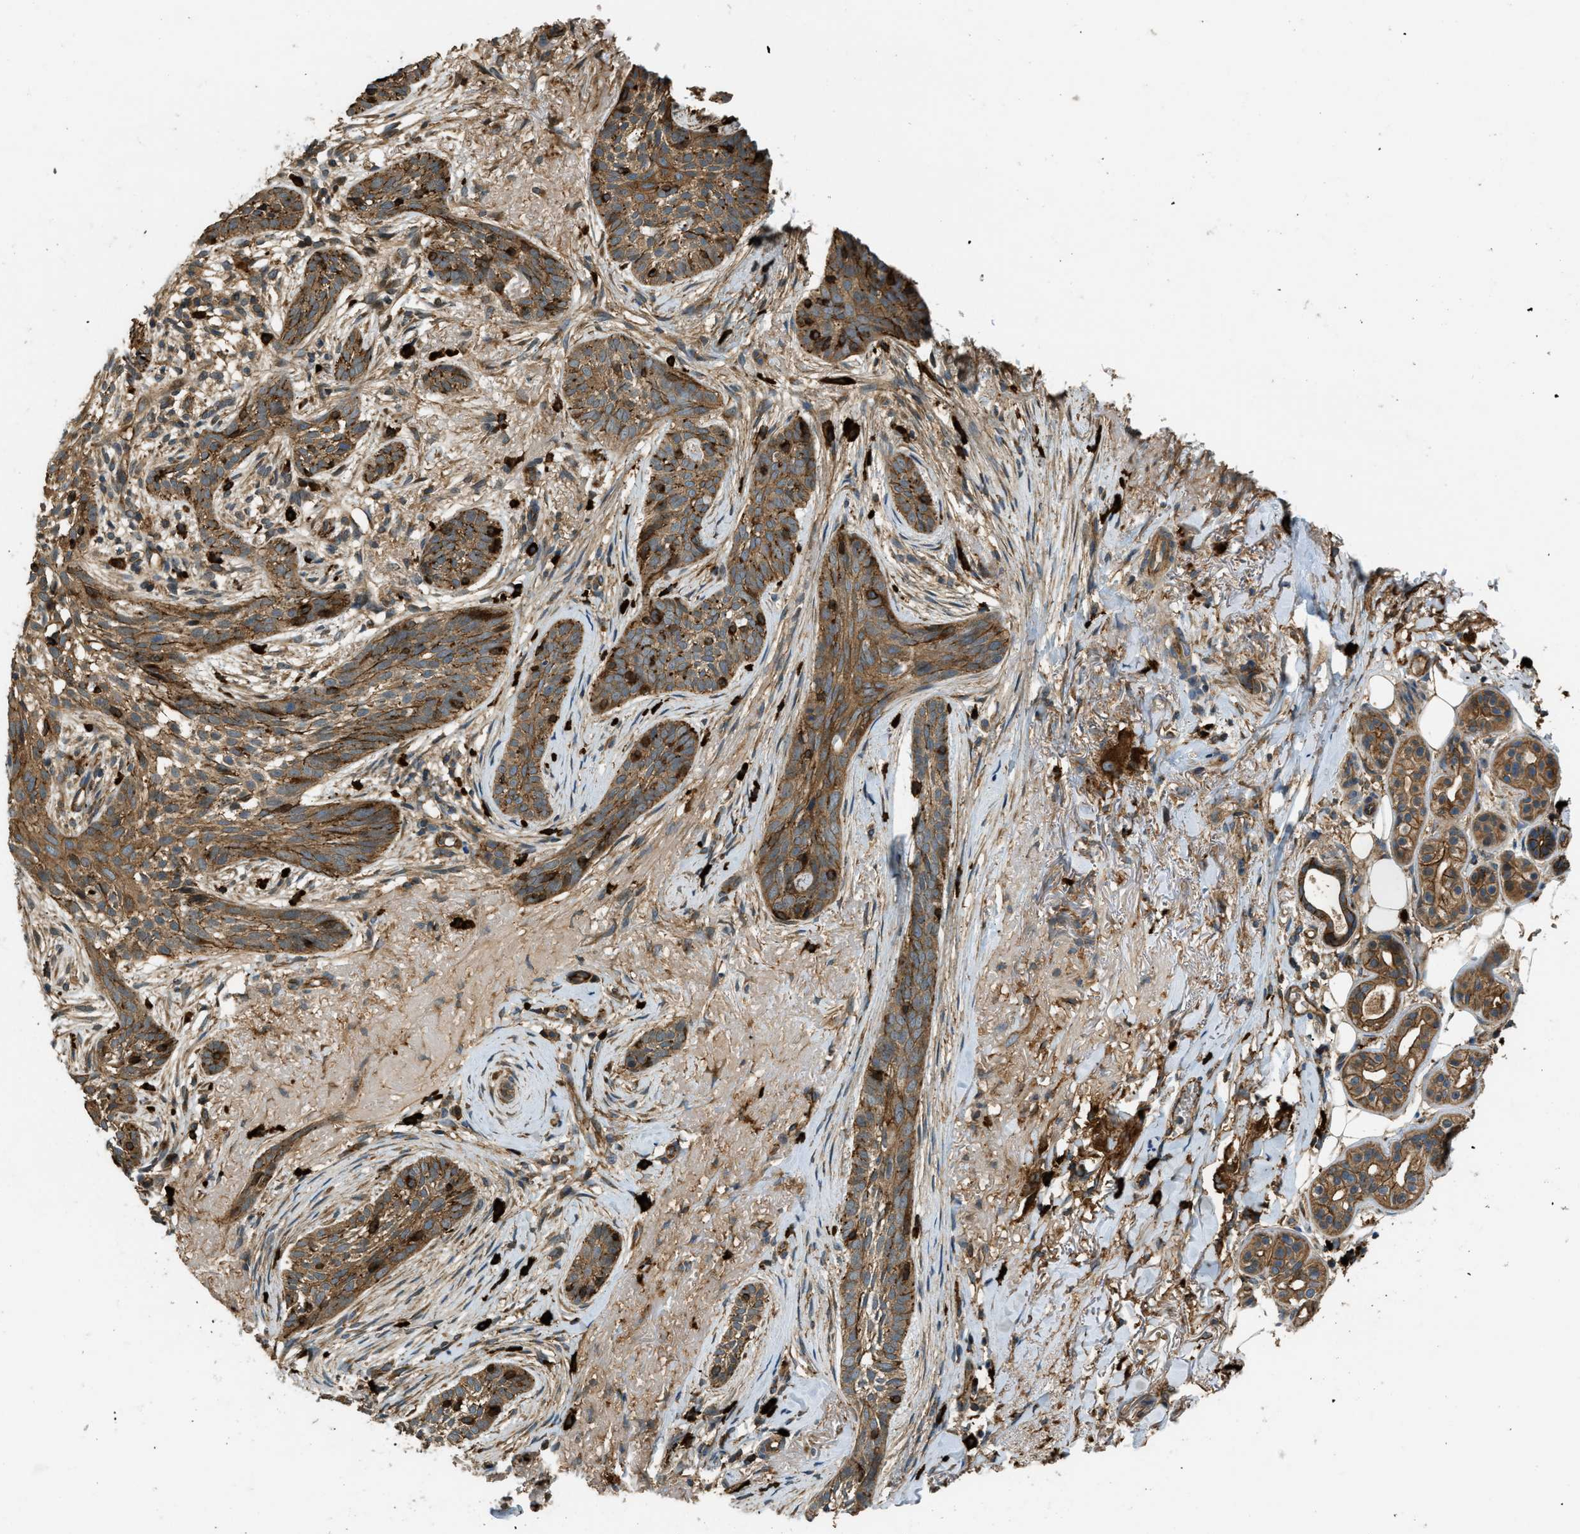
{"staining": {"intensity": "moderate", "quantity": ">75%", "location": "cytoplasmic/membranous"}, "tissue": "skin cancer", "cell_type": "Tumor cells", "image_type": "cancer", "snomed": [{"axis": "morphology", "description": "Basal cell carcinoma"}, {"axis": "topography", "description": "Skin"}], "caption": "Skin basal cell carcinoma stained with a protein marker exhibits moderate staining in tumor cells.", "gene": "BAG4", "patient": {"sex": "female", "age": 88}}